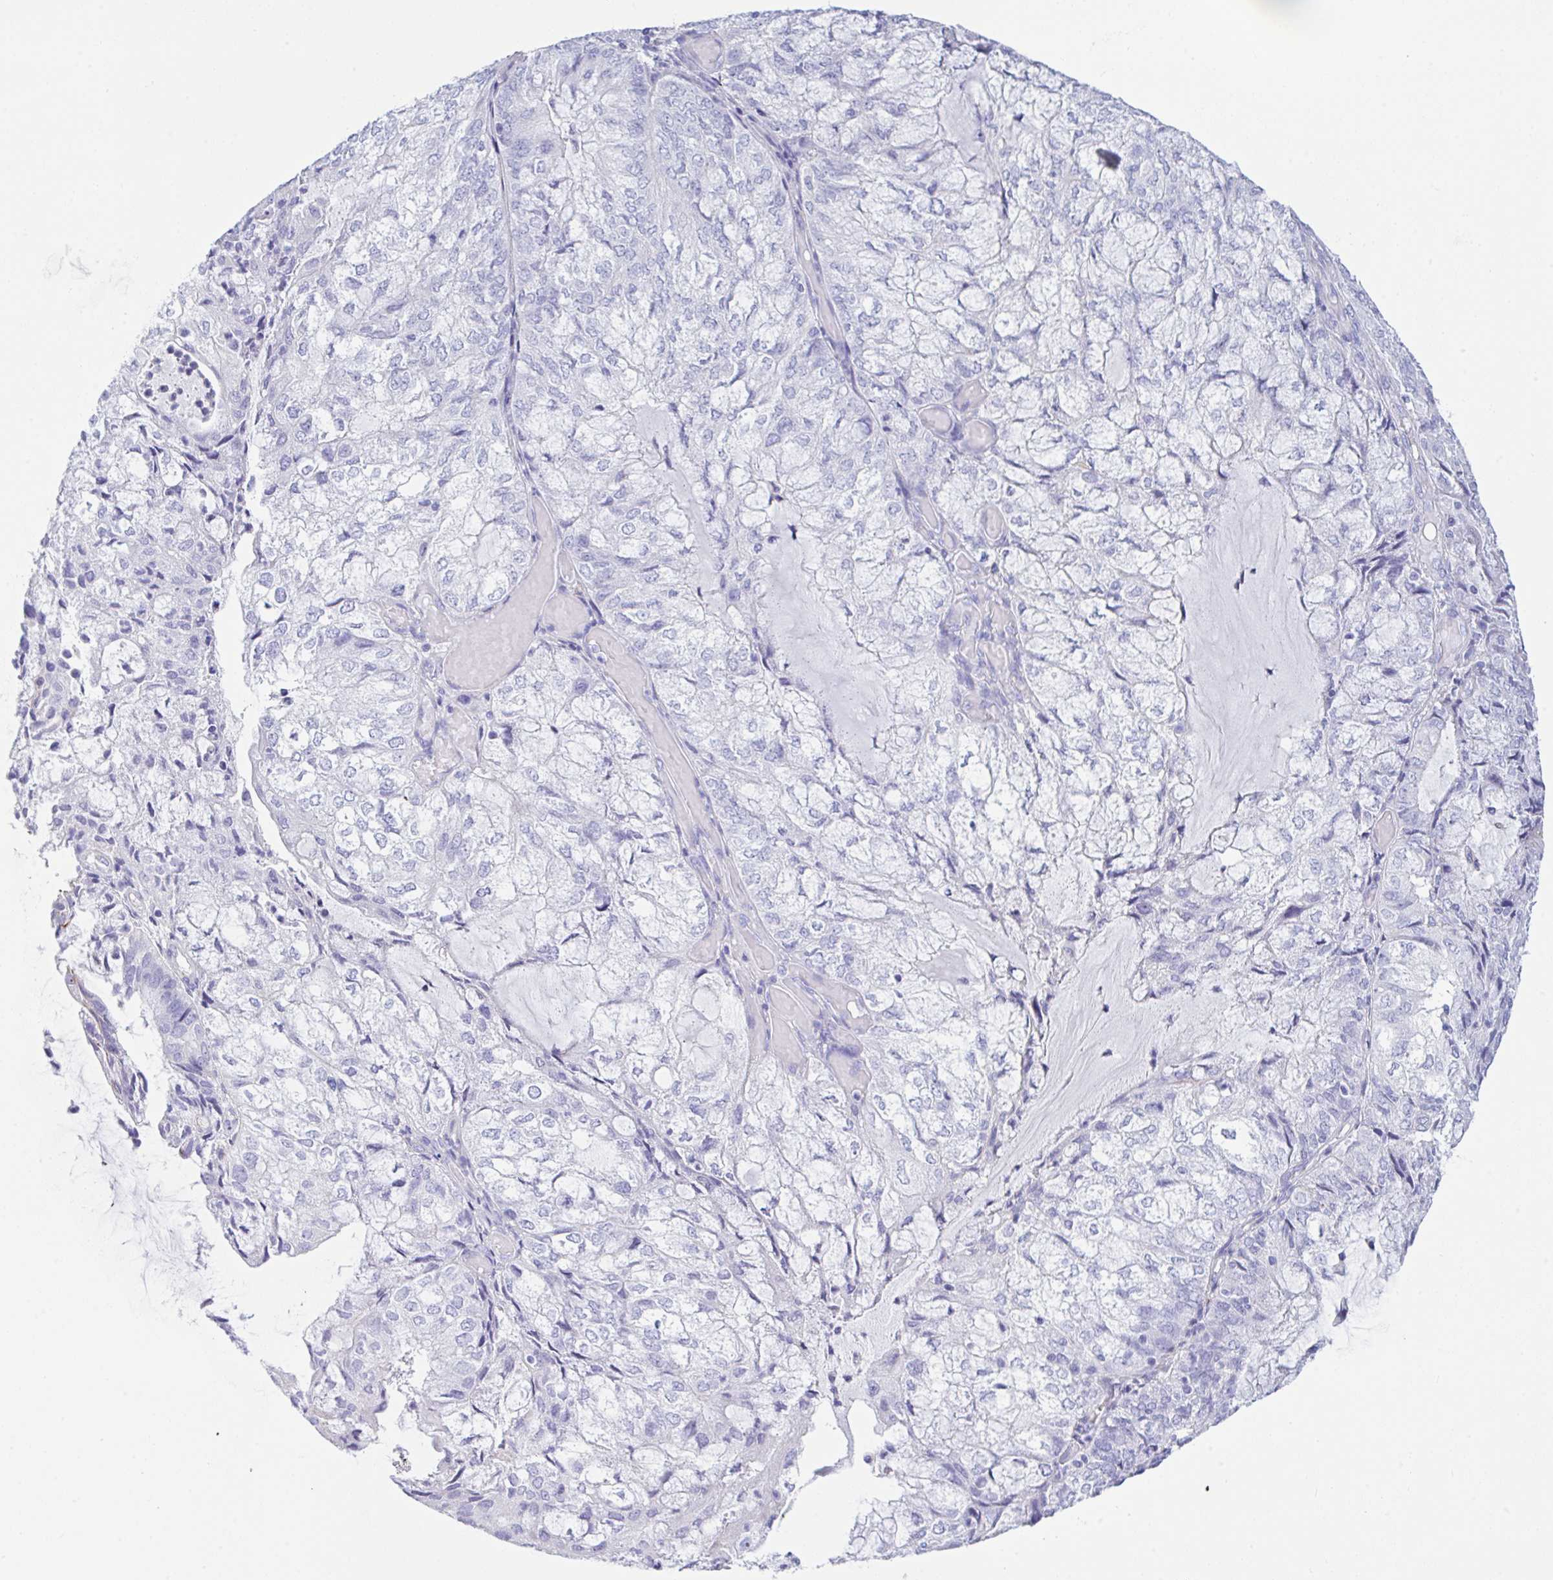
{"staining": {"intensity": "negative", "quantity": "none", "location": "none"}, "tissue": "endometrial cancer", "cell_type": "Tumor cells", "image_type": "cancer", "snomed": [{"axis": "morphology", "description": "Adenocarcinoma, NOS"}, {"axis": "topography", "description": "Endometrium"}], "caption": "High magnification brightfield microscopy of endometrial cancer stained with DAB (3,3'-diaminobenzidine) (brown) and counterstained with hematoxylin (blue): tumor cells show no significant positivity.", "gene": "NDUFAF8", "patient": {"sex": "female", "age": 81}}